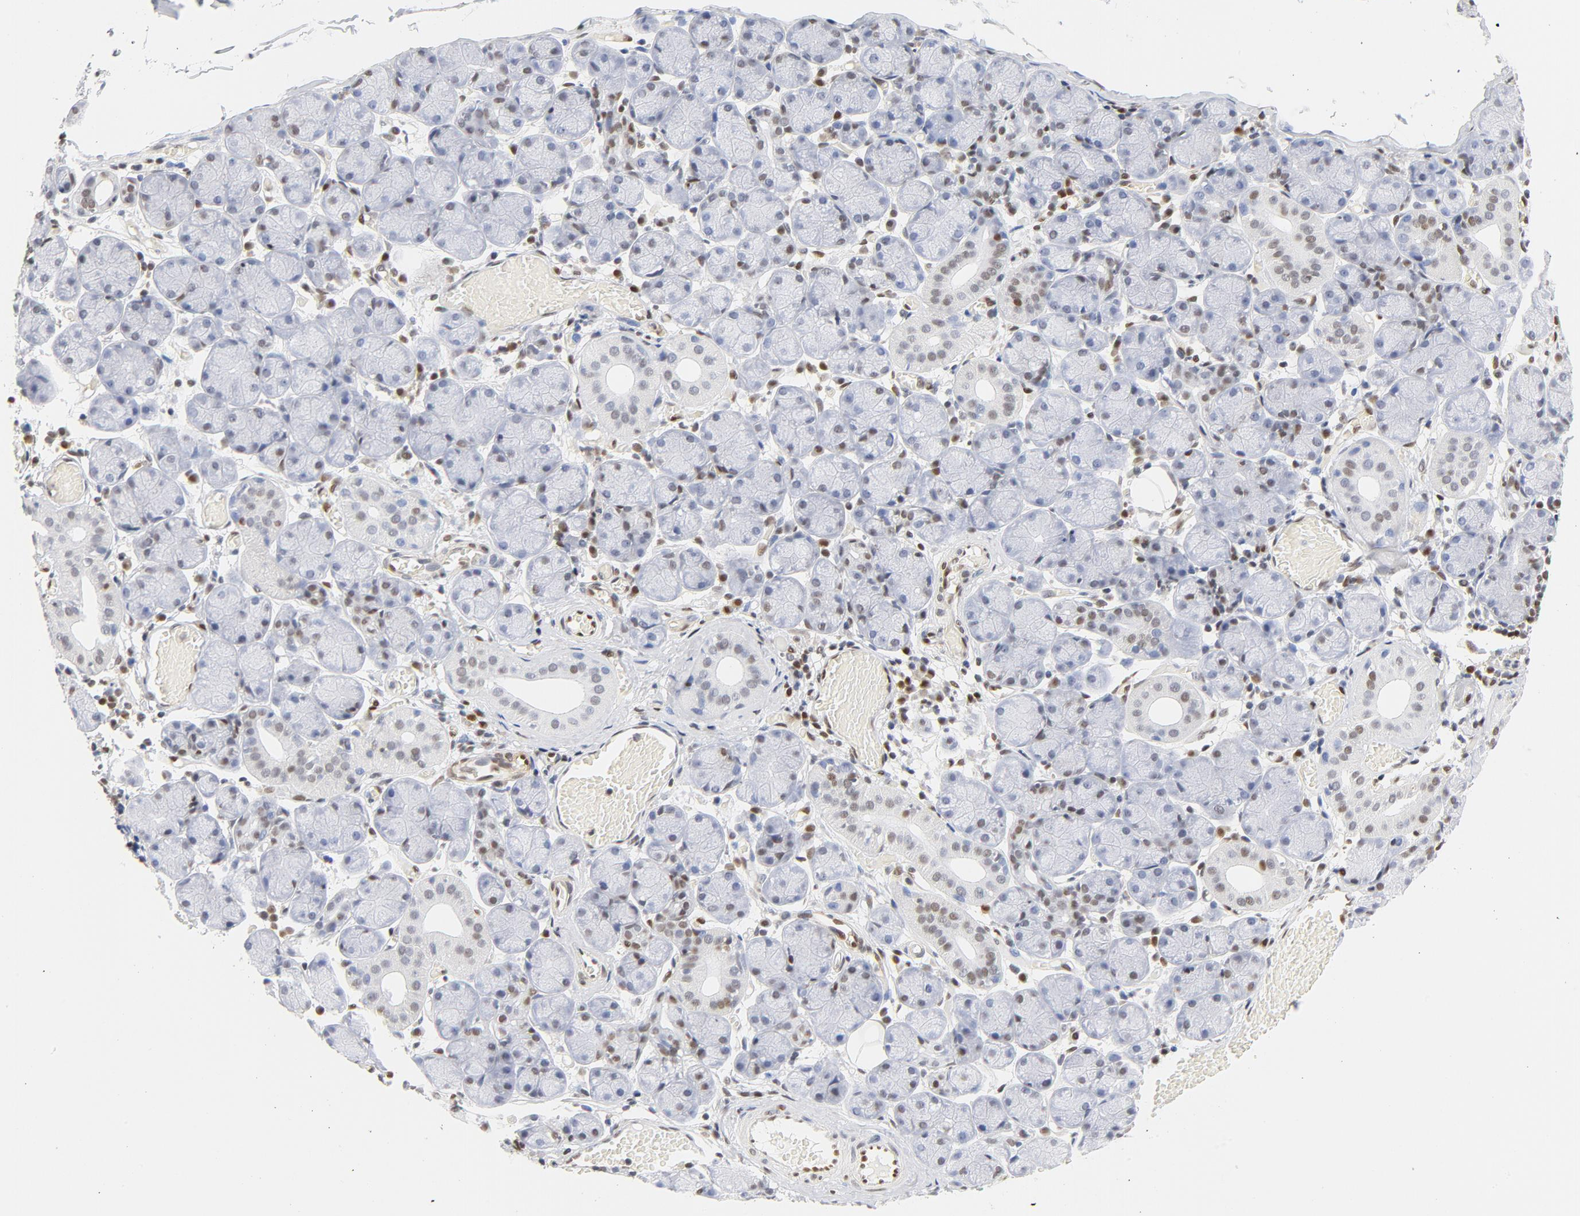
{"staining": {"intensity": "weak", "quantity": "<25%", "location": "nuclear"}, "tissue": "salivary gland", "cell_type": "Glandular cells", "image_type": "normal", "snomed": [{"axis": "morphology", "description": "Normal tissue, NOS"}, {"axis": "topography", "description": "Salivary gland"}], "caption": "A high-resolution photomicrograph shows IHC staining of benign salivary gland, which reveals no significant expression in glandular cells.", "gene": "CDKN1B", "patient": {"sex": "female", "age": 24}}